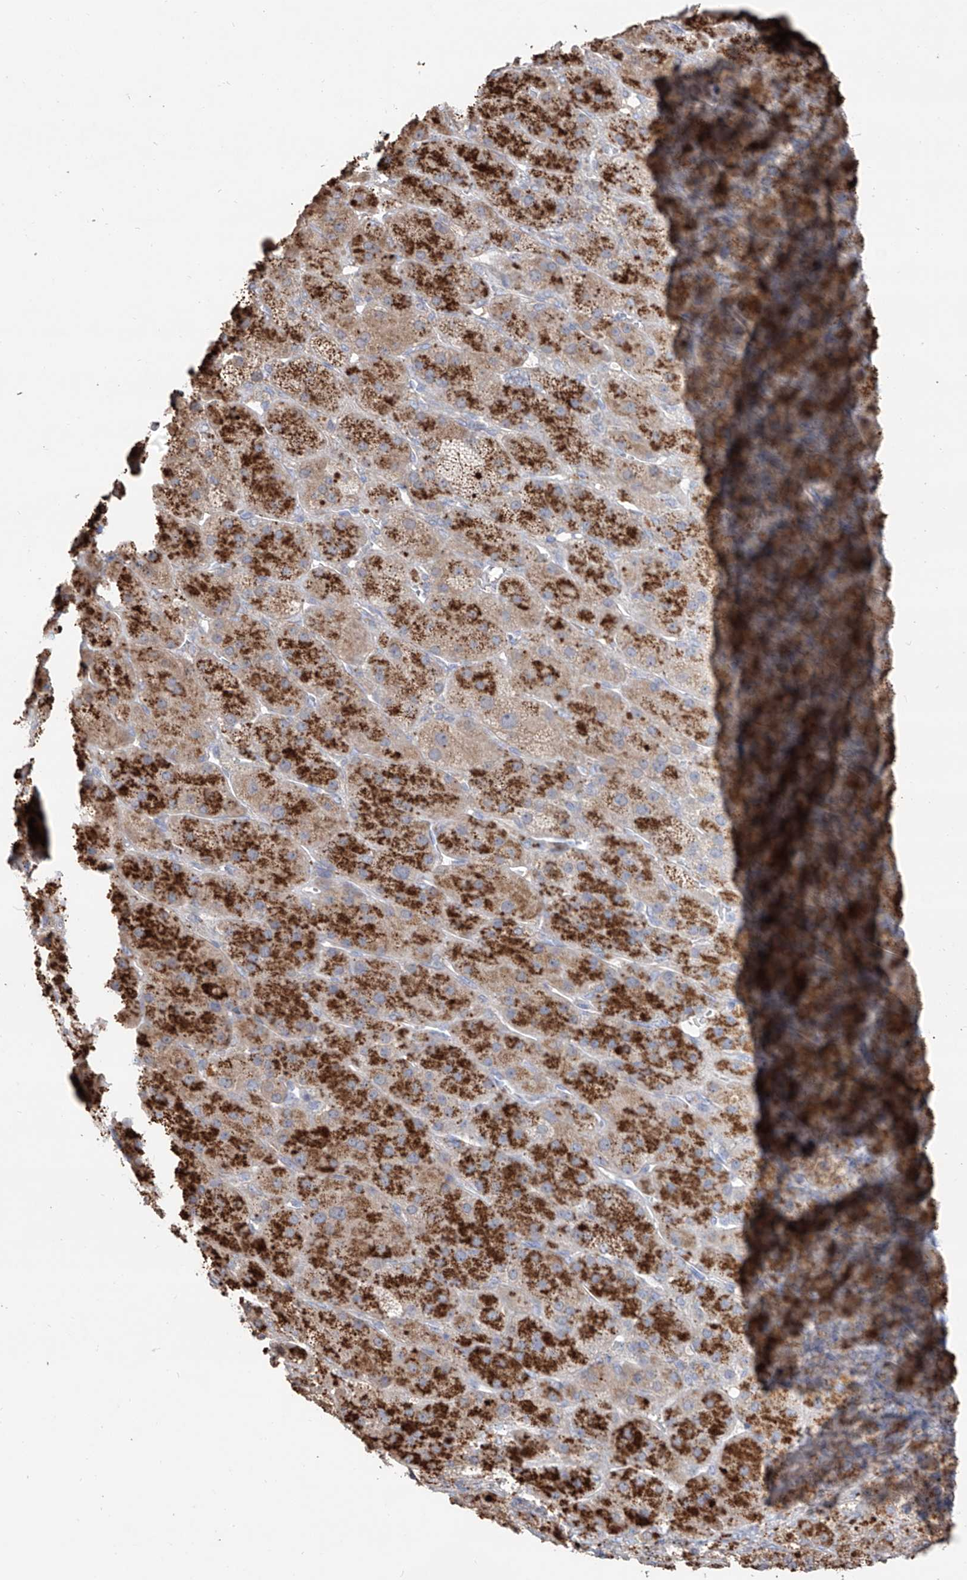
{"staining": {"intensity": "moderate", "quantity": "25%-75%", "location": "cytoplasmic/membranous"}, "tissue": "adrenal gland", "cell_type": "Glandular cells", "image_type": "normal", "snomed": [{"axis": "morphology", "description": "Normal tissue, NOS"}, {"axis": "topography", "description": "Adrenal gland"}], "caption": "This is an image of IHC staining of benign adrenal gland, which shows moderate staining in the cytoplasmic/membranous of glandular cells.", "gene": "EDN1", "patient": {"sex": "male", "age": 61}}